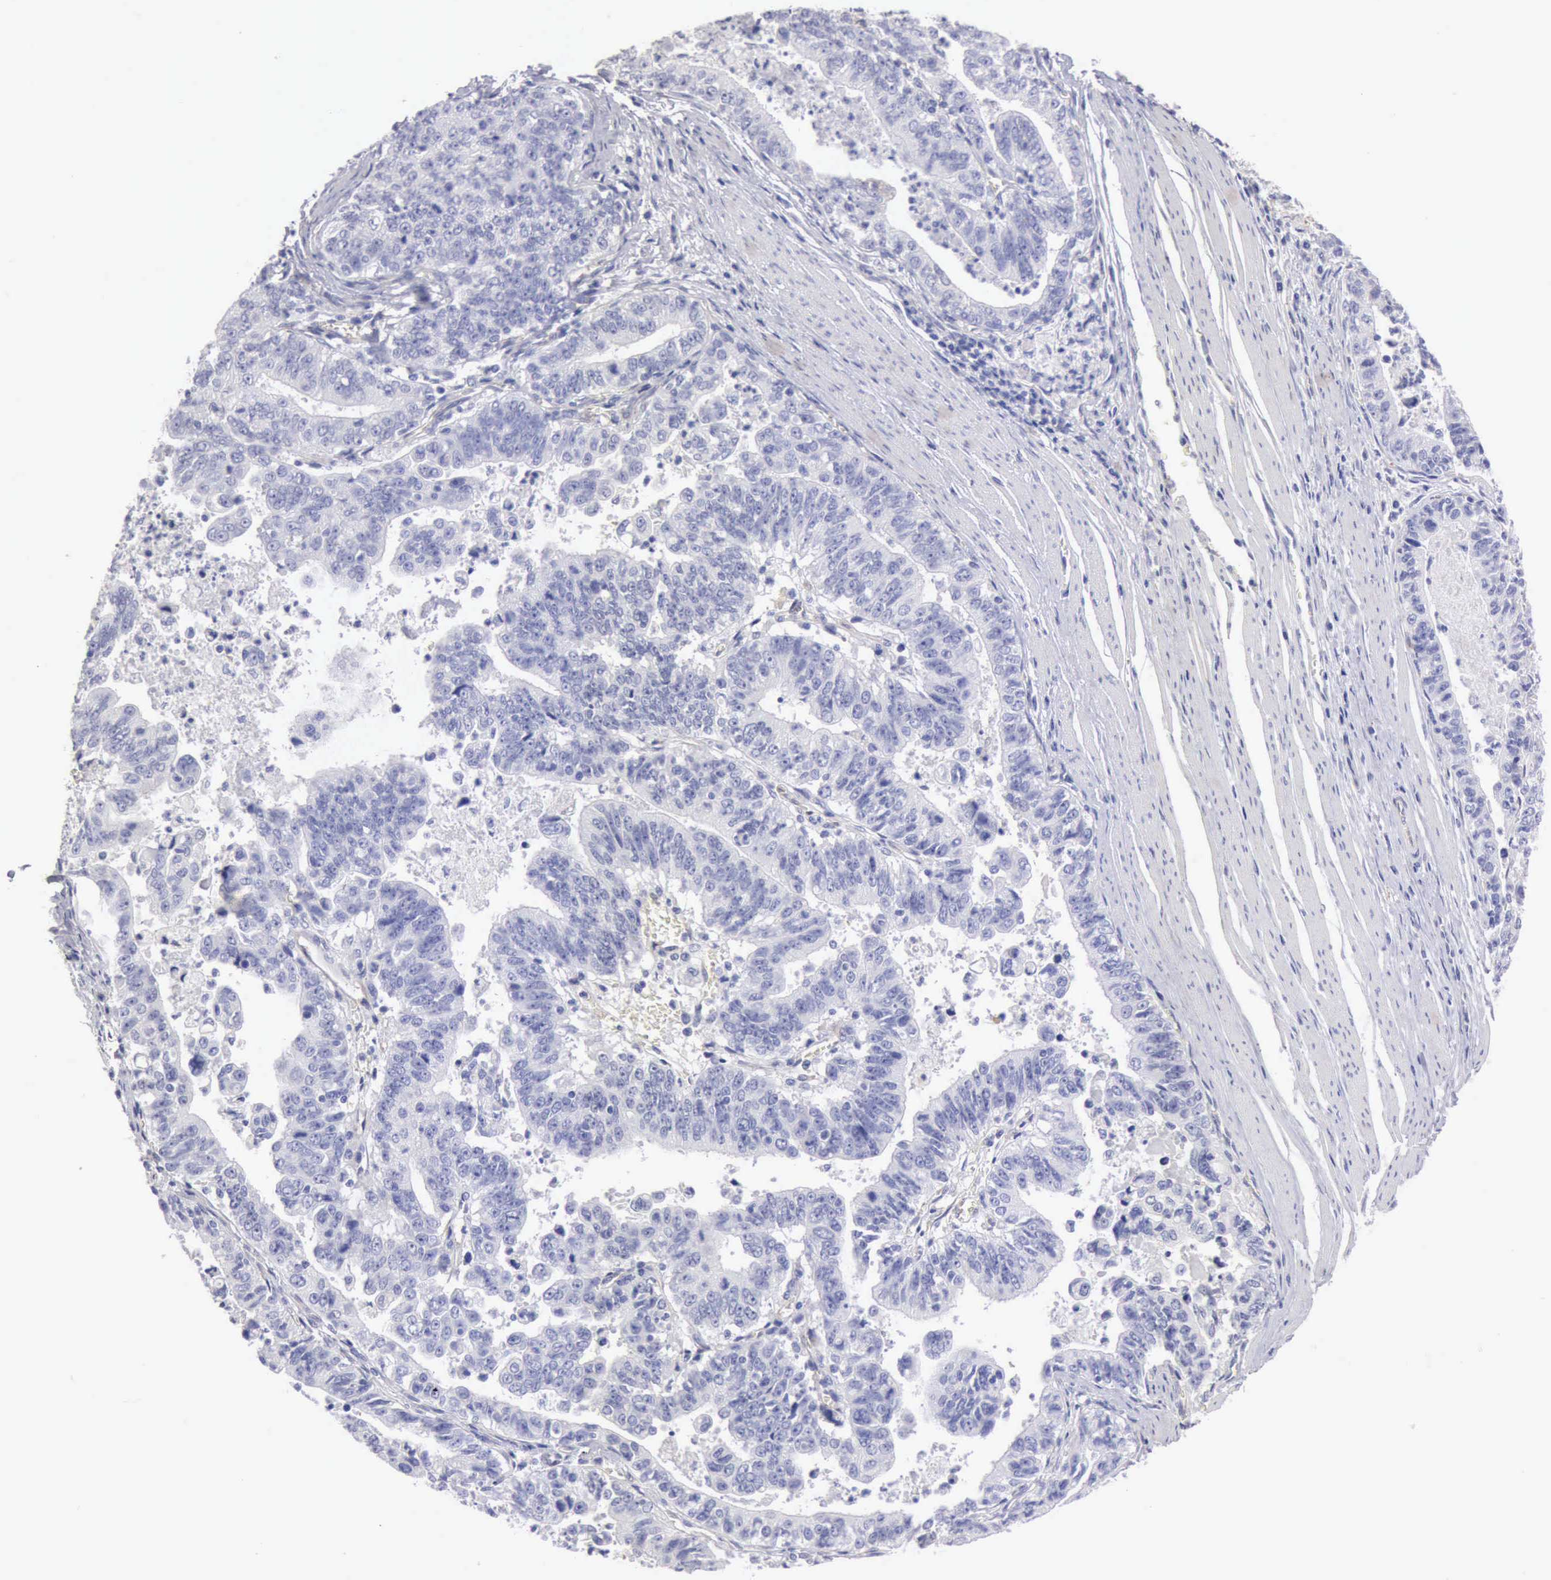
{"staining": {"intensity": "negative", "quantity": "none", "location": "none"}, "tissue": "stomach cancer", "cell_type": "Tumor cells", "image_type": "cancer", "snomed": [{"axis": "morphology", "description": "Adenocarcinoma, NOS"}, {"axis": "topography", "description": "Stomach, upper"}], "caption": "Immunohistochemistry micrograph of human adenocarcinoma (stomach) stained for a protein (brown), which demonstrates no positivity in tumor cells.", "gene": "APP", "patient": {"sex": "female", "age": 50}}